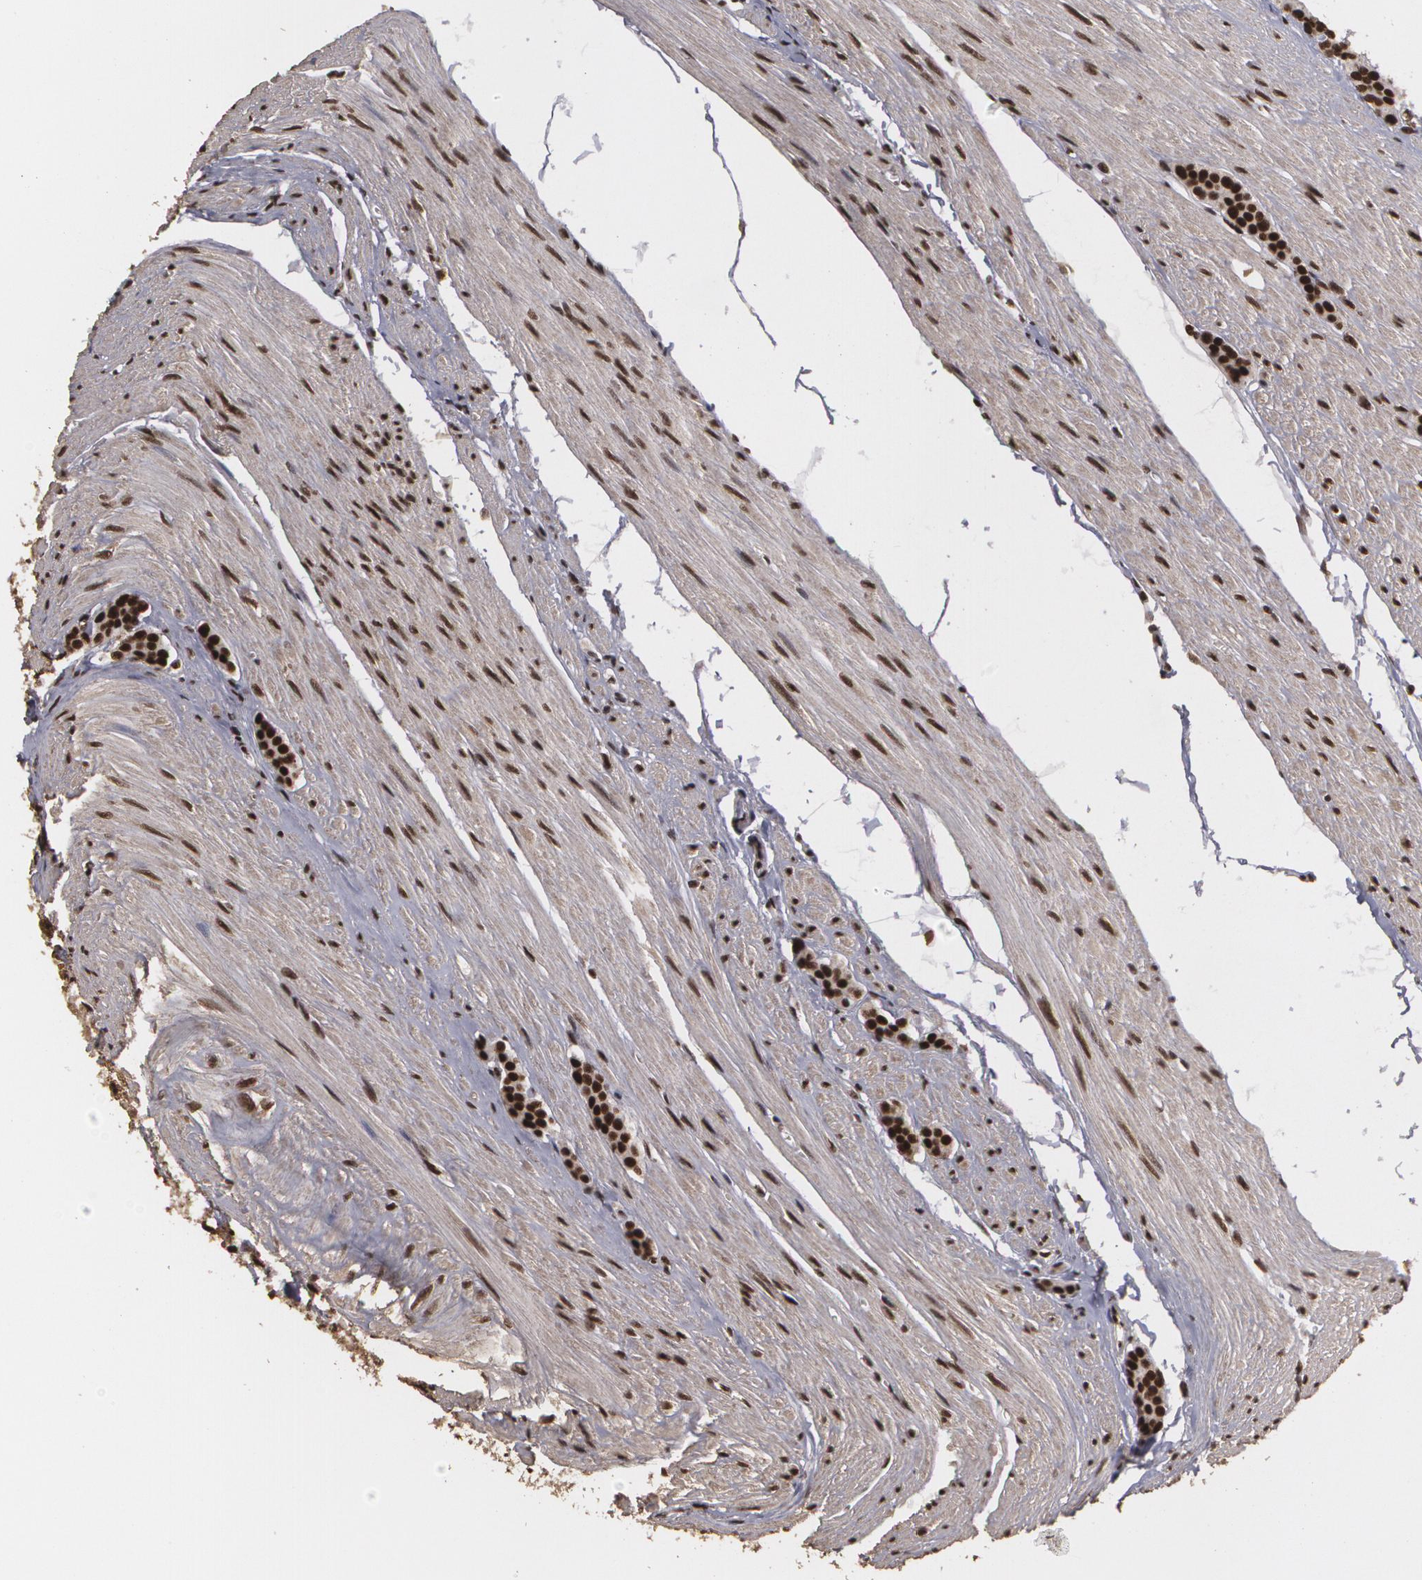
{"staining": {"intensity": "strong", "quantity": ">75%", "location": "nuclear"}, "tissue": "carcinoid", "cell_type": "Tumor cells", "image_type": "cancer", "snomed": [{"axis": "morphology", "description": "Carcinoid, malignant, NOS"}, {"axis": "topography", "description": "Small intestine"}], "caption": "Human carcinoid stained for a protein (brown) demonstrates strong nuclear positive staining in about >75% of tumor cells.", "gene": "RCOR1", "patient": {"sex": "male", "age": 60}}